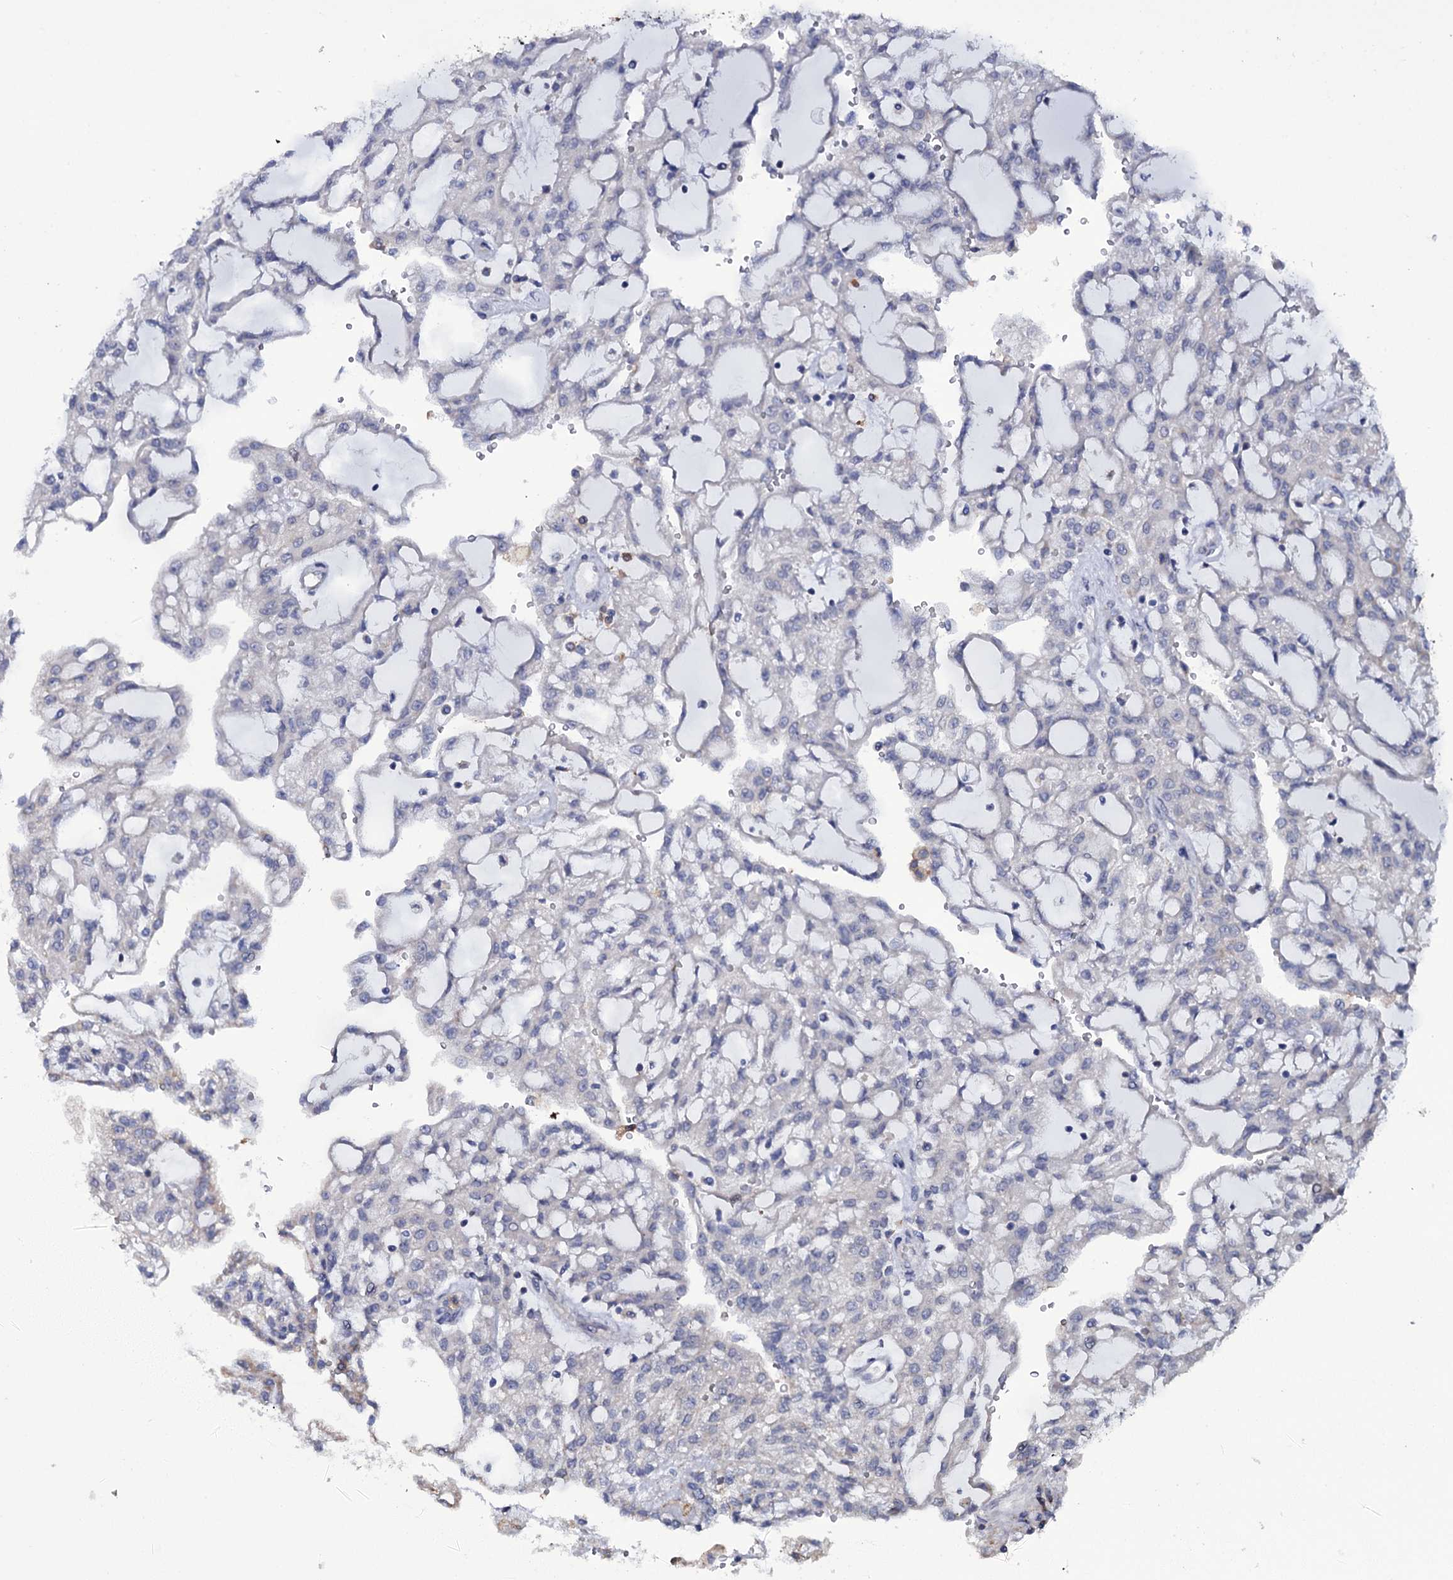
{"staining": {"intensity": "negative", "quantity": "none", "location": "none"}, "tissue": "renal cancer", "cell_type": "Tumor cells", "image_type": "cancer", "snomed": [{"axis": "morphology", "description": "Adenocarcinoma, NOS"}, {"axis": "topography", "description": "Kidney"}], "caption": "IHC photomicrograph of neoplastic tissue: adenocarcinoma (renal) stained with DAB (3,3'-diaminobenzidine) demonstrates no significant protein positivity in tumor cells. (Brightfield microscopy of DAB IHC at high magnification).", "gene": "TTC23", "patient": {"sex": "male", "age": 63}}